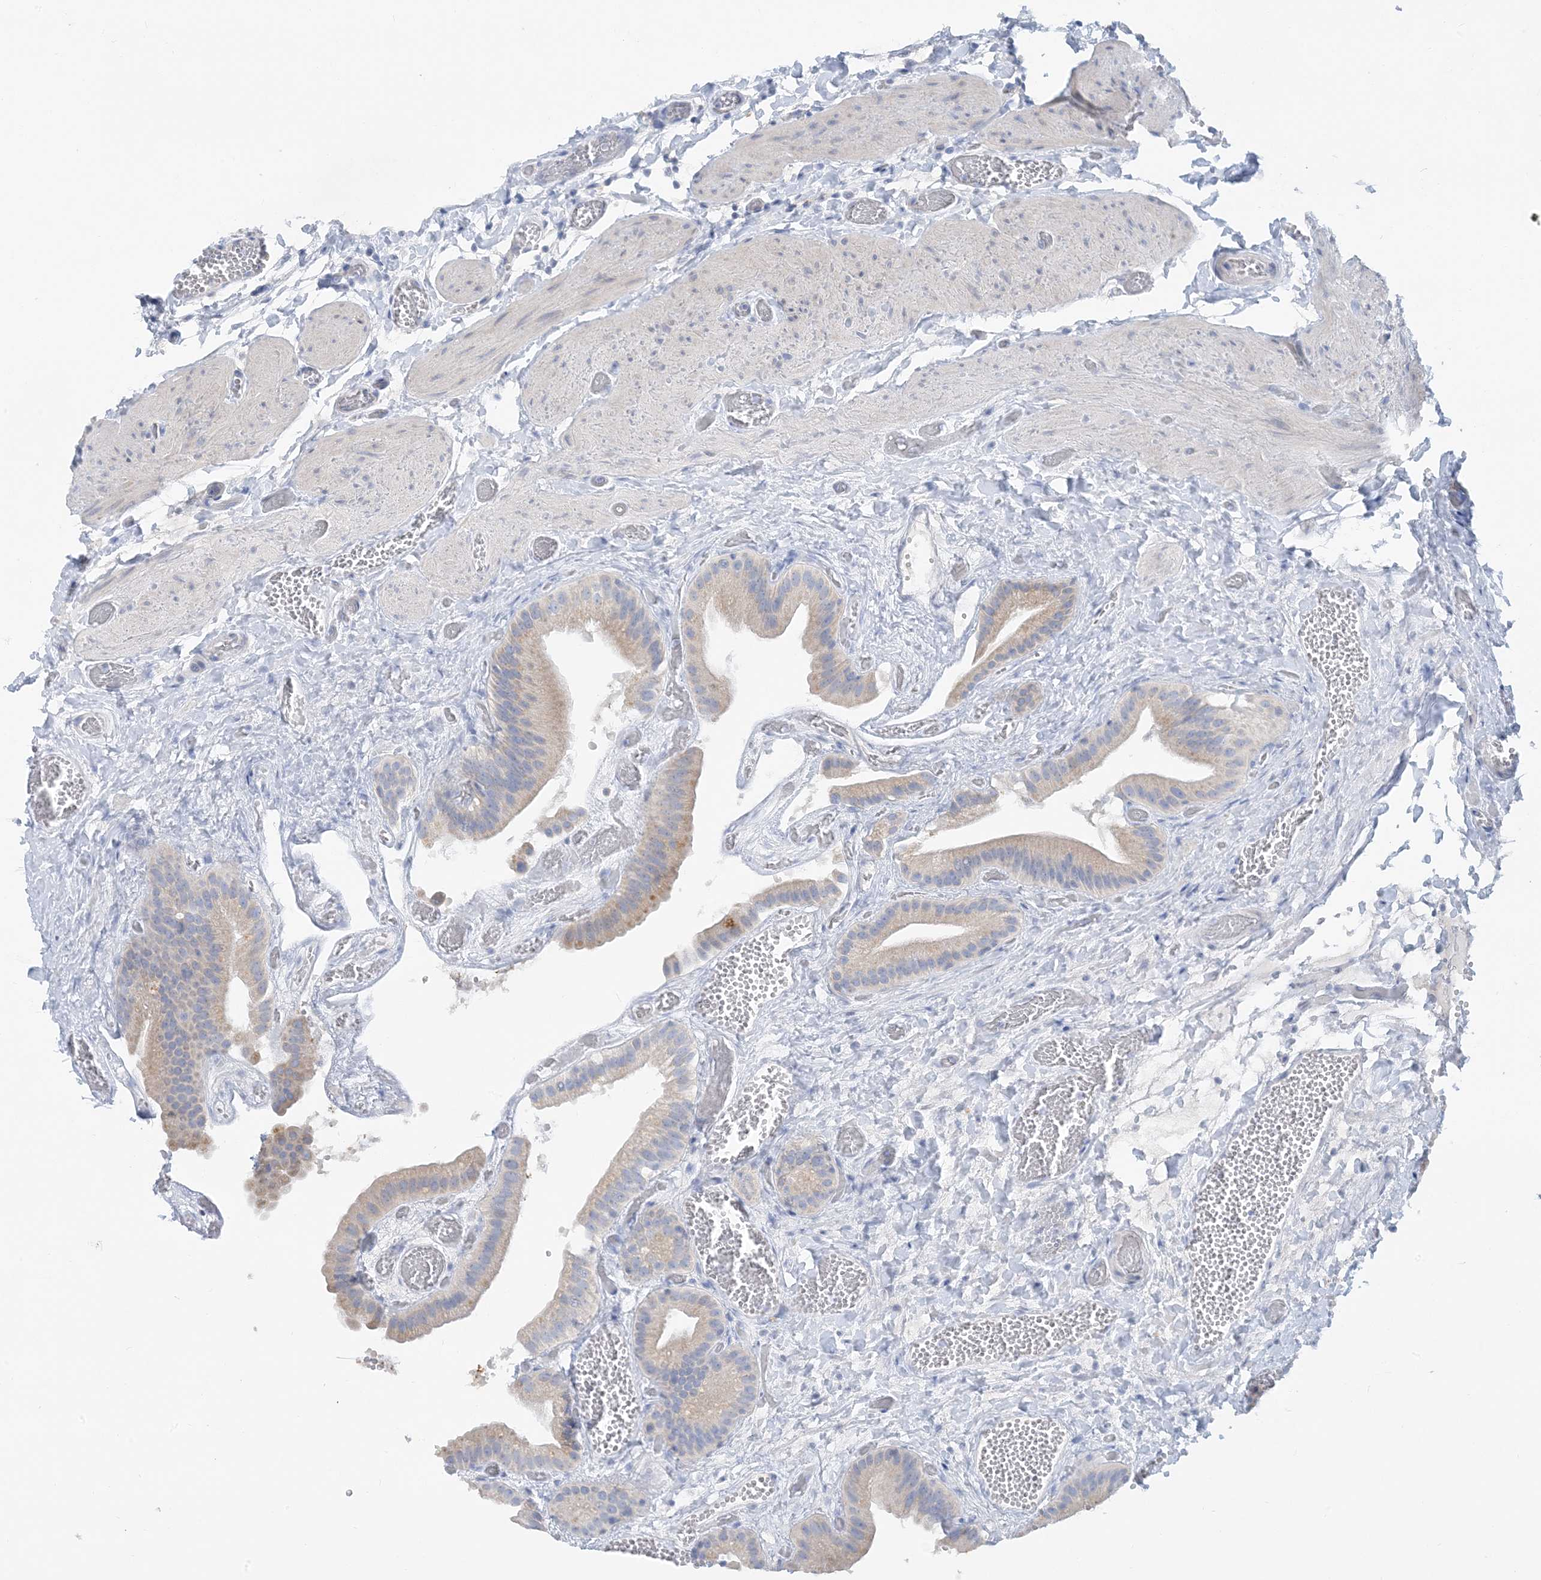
{"staining": {"intensity": "weak", "quantity": "<25%", "location": "cytoplasmic/membranous"}, "tissue": "gallbladder", "cell_type": "Glandular cells", "image_type": "normal", "snomed": [{"axis": "morphology", "description": "Normal tissue, NOS"}, {"axis": "topography", "description": "Gallbladder"}], "caption": "The micrograph shows no staining of glandular cells in unremarkable gallbladder.", "gene": "ZCCHC12", "patient": {"sex": "female", "age": 64}}